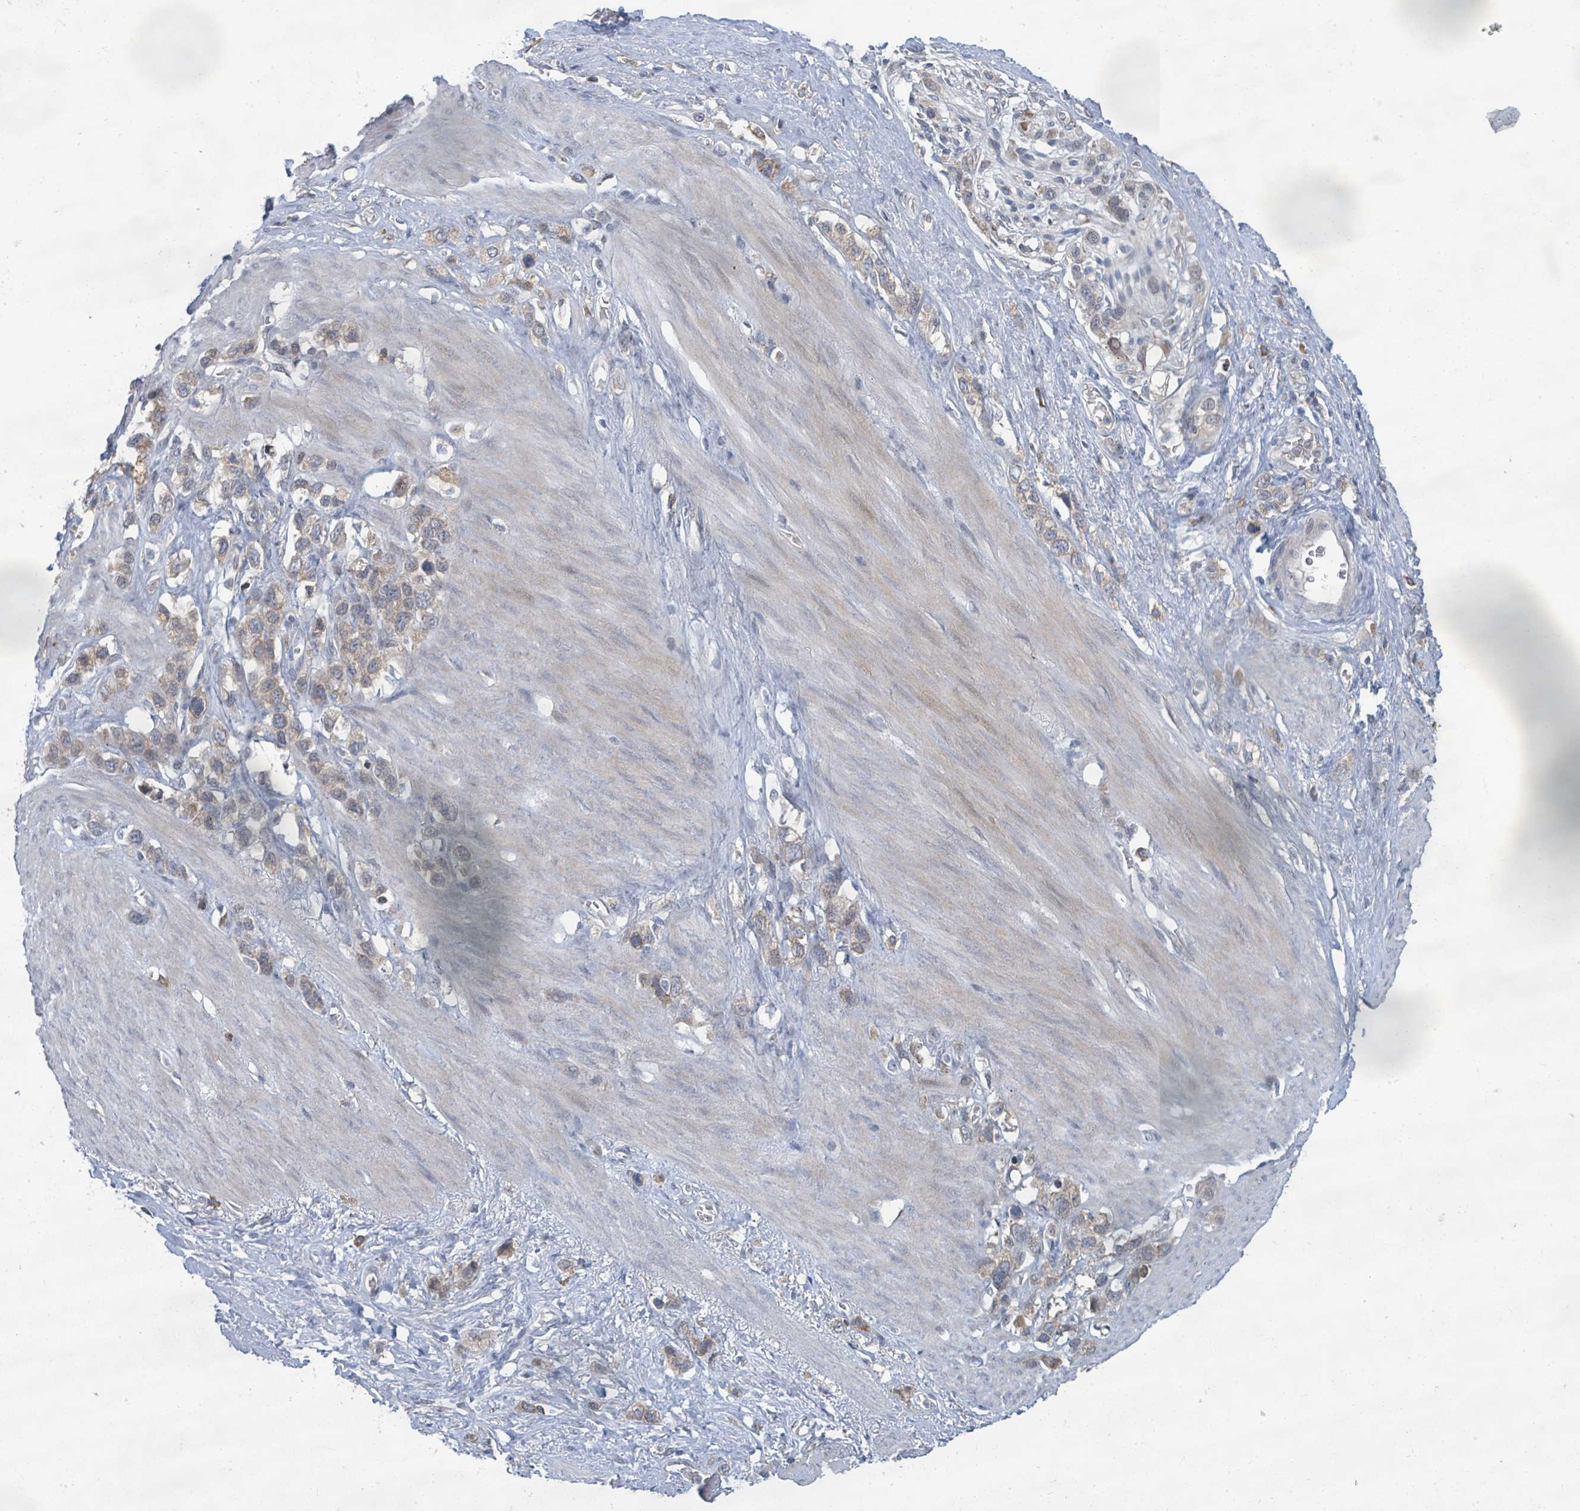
{"staining": {"intensity": "weak", "quantity": "25%-75%", "location": "cytoplasmic/membranous"}, "tissue": "stomach cancer", "cell_type": "Tumor cells", "image_type": "cancer", "snomed": [{"axis": "morphology", "description": "Adenocarcinoma, NOS"}, {"axis": "topography", "description": "Stomach"}], "caption": "DAB (3,3'-diaminobenzidine) immunohistochemical staining of human stomach cancer demonstrates weak cytoplasmic/membranous protein staining in approximately 25%-75% of tumor cells.", "gene": "SHROOM2", "patient": {"sex": "female", "age": 65}}